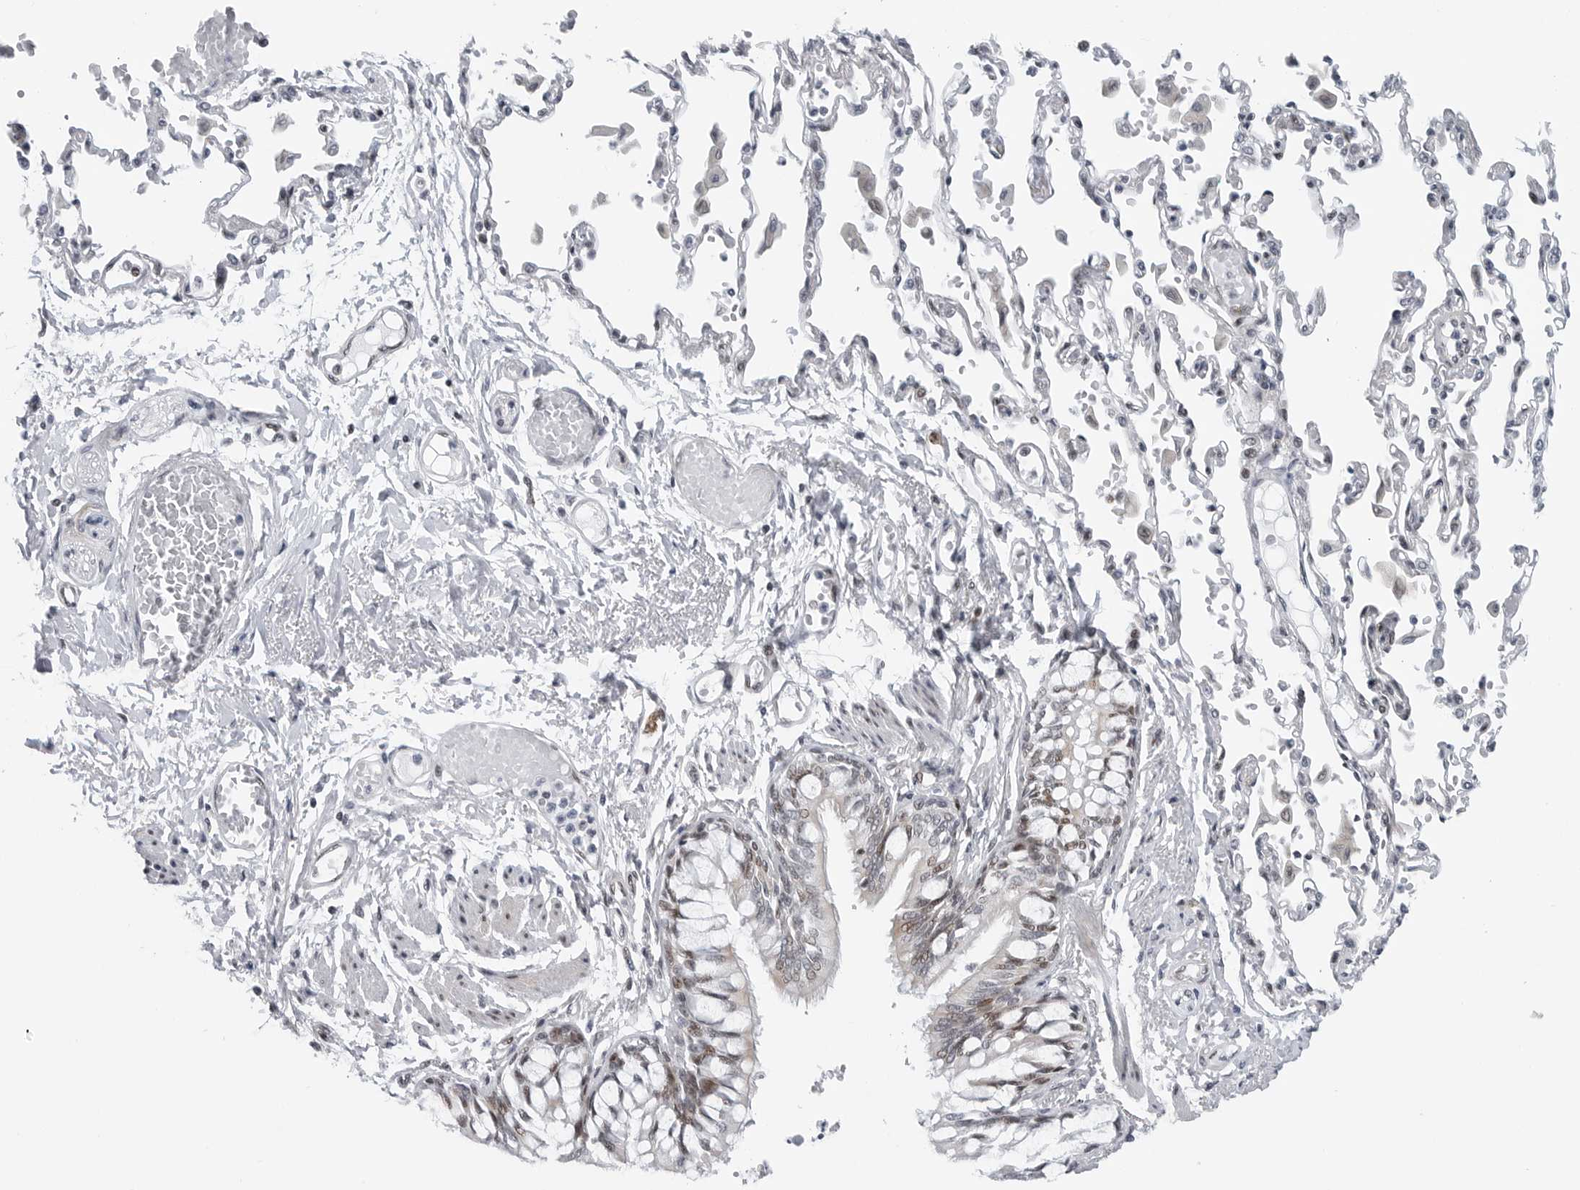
{"staining": {"intensity": "moderate", "quantity": "<25%", "location": "nuclear"}, "tissue": "bronchus", "cell_type": "Respiratory epithelial cells", "image_type": "normal", "snomed": [{"axis": "morphology", "description": "Normal tissue, NOS"}, {"axis": "topography", "description": "Cartilage tissue"}, {"axis": "topography", "description": "Bronchus"}, {"axis": "topography", "description": "Lung"}], "caption": "DAB (3,3'-diaminobenzidine) immunohistochemical staining of benign human bronchus shows moderate nuclear protein expression in approximately <25% of respiratory epithelial cells.", "gene": "FAM135B", "patient": {"sex": "female", "age": 49}}